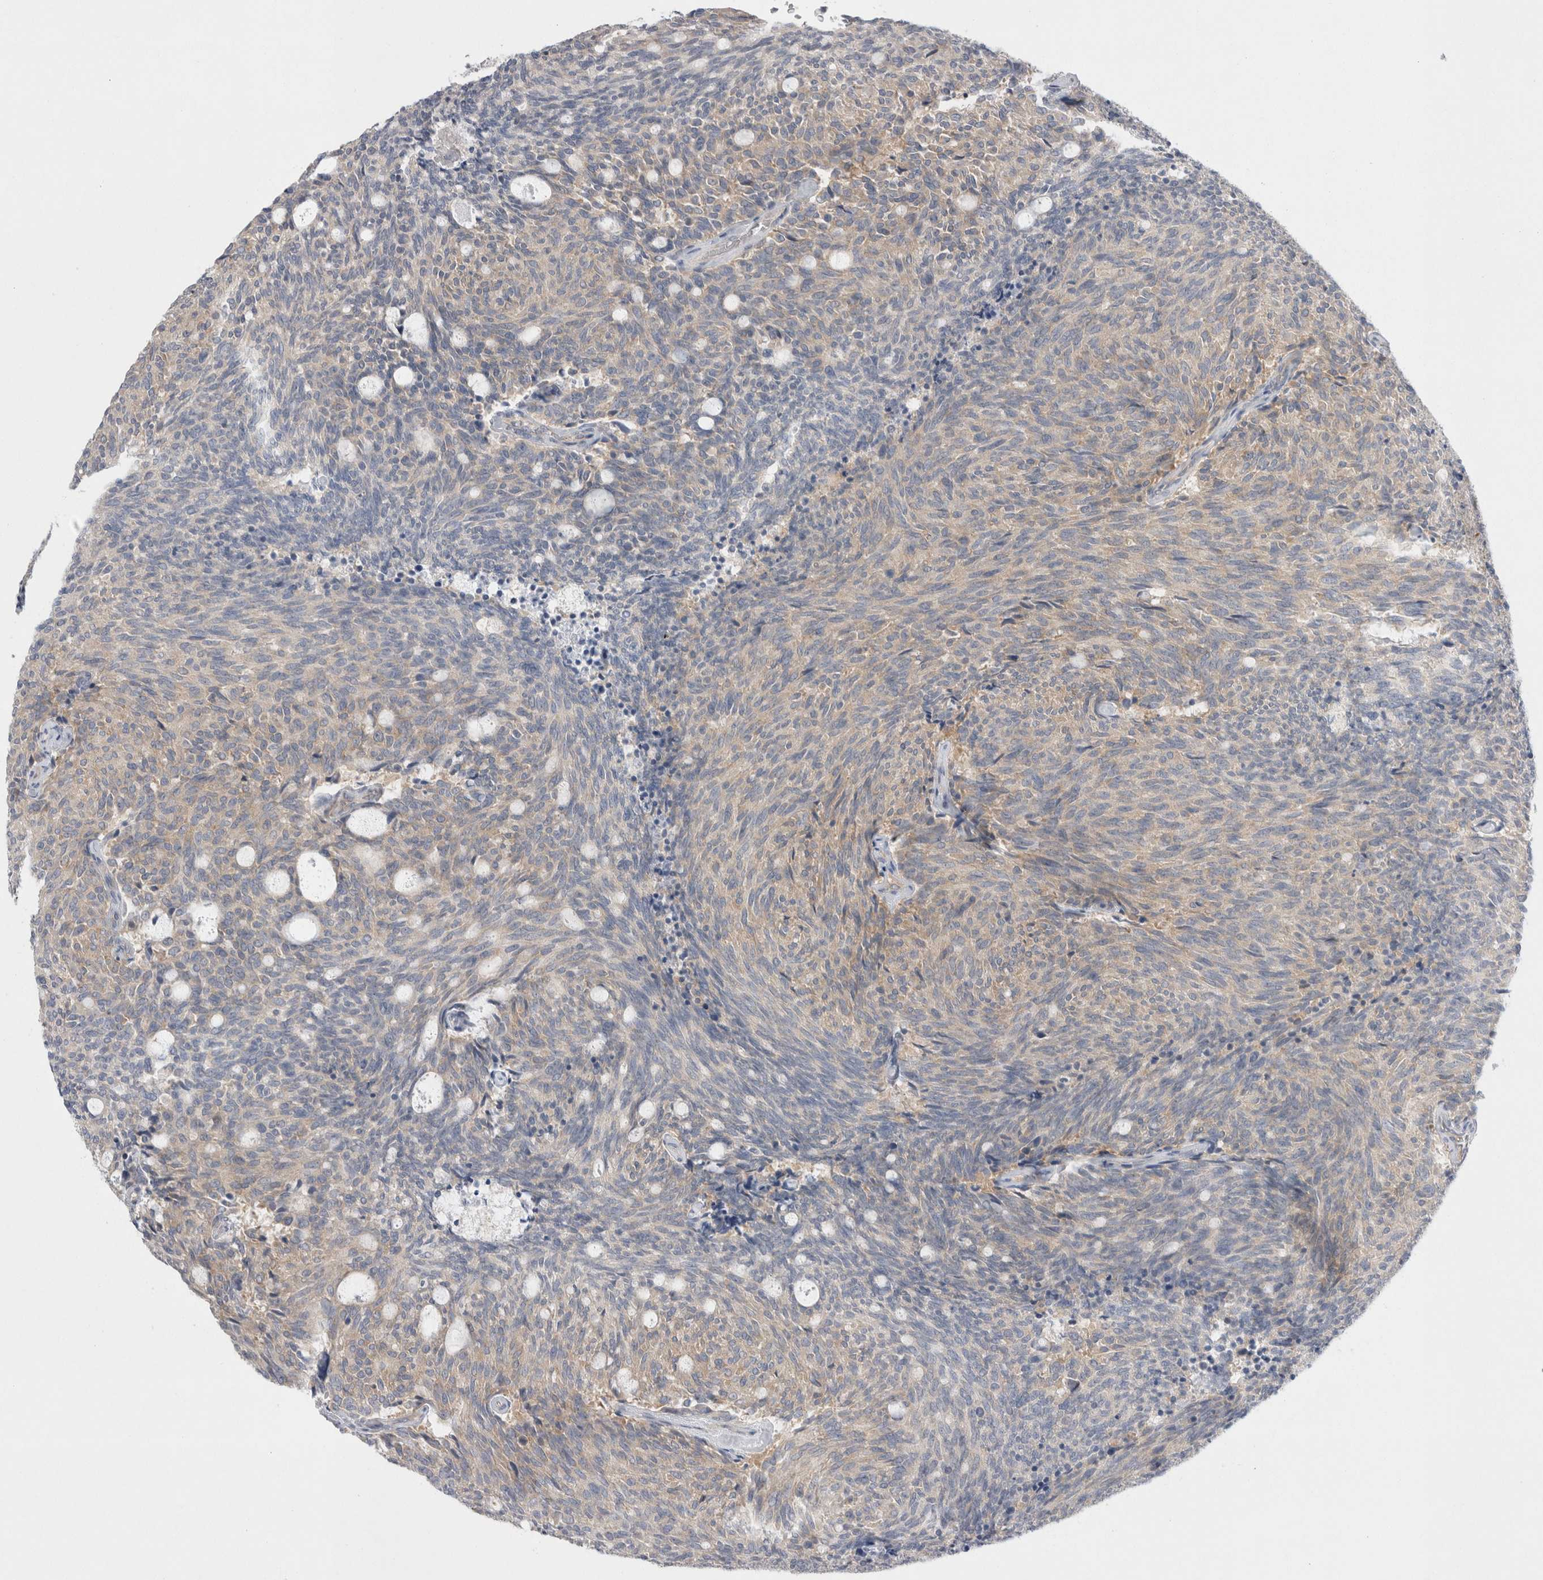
{"staining": {"intensity": "negative", "quantity": "none", "location": "none"}, "tissue": "carcinoid", "cell_type": "Tumor cells", "image_type": "cancer", "snomed": [{"axis": "morphology", "description": "Carcinoid, malignant, NOS"}, {"axis": "topography", "description": "Pancreas"}], "caption": "Tumor cells are negative for protein expression in human malignant carcinoid.", "gene": "WIPF2", "patient": {"sex": "female", "age": 54}}